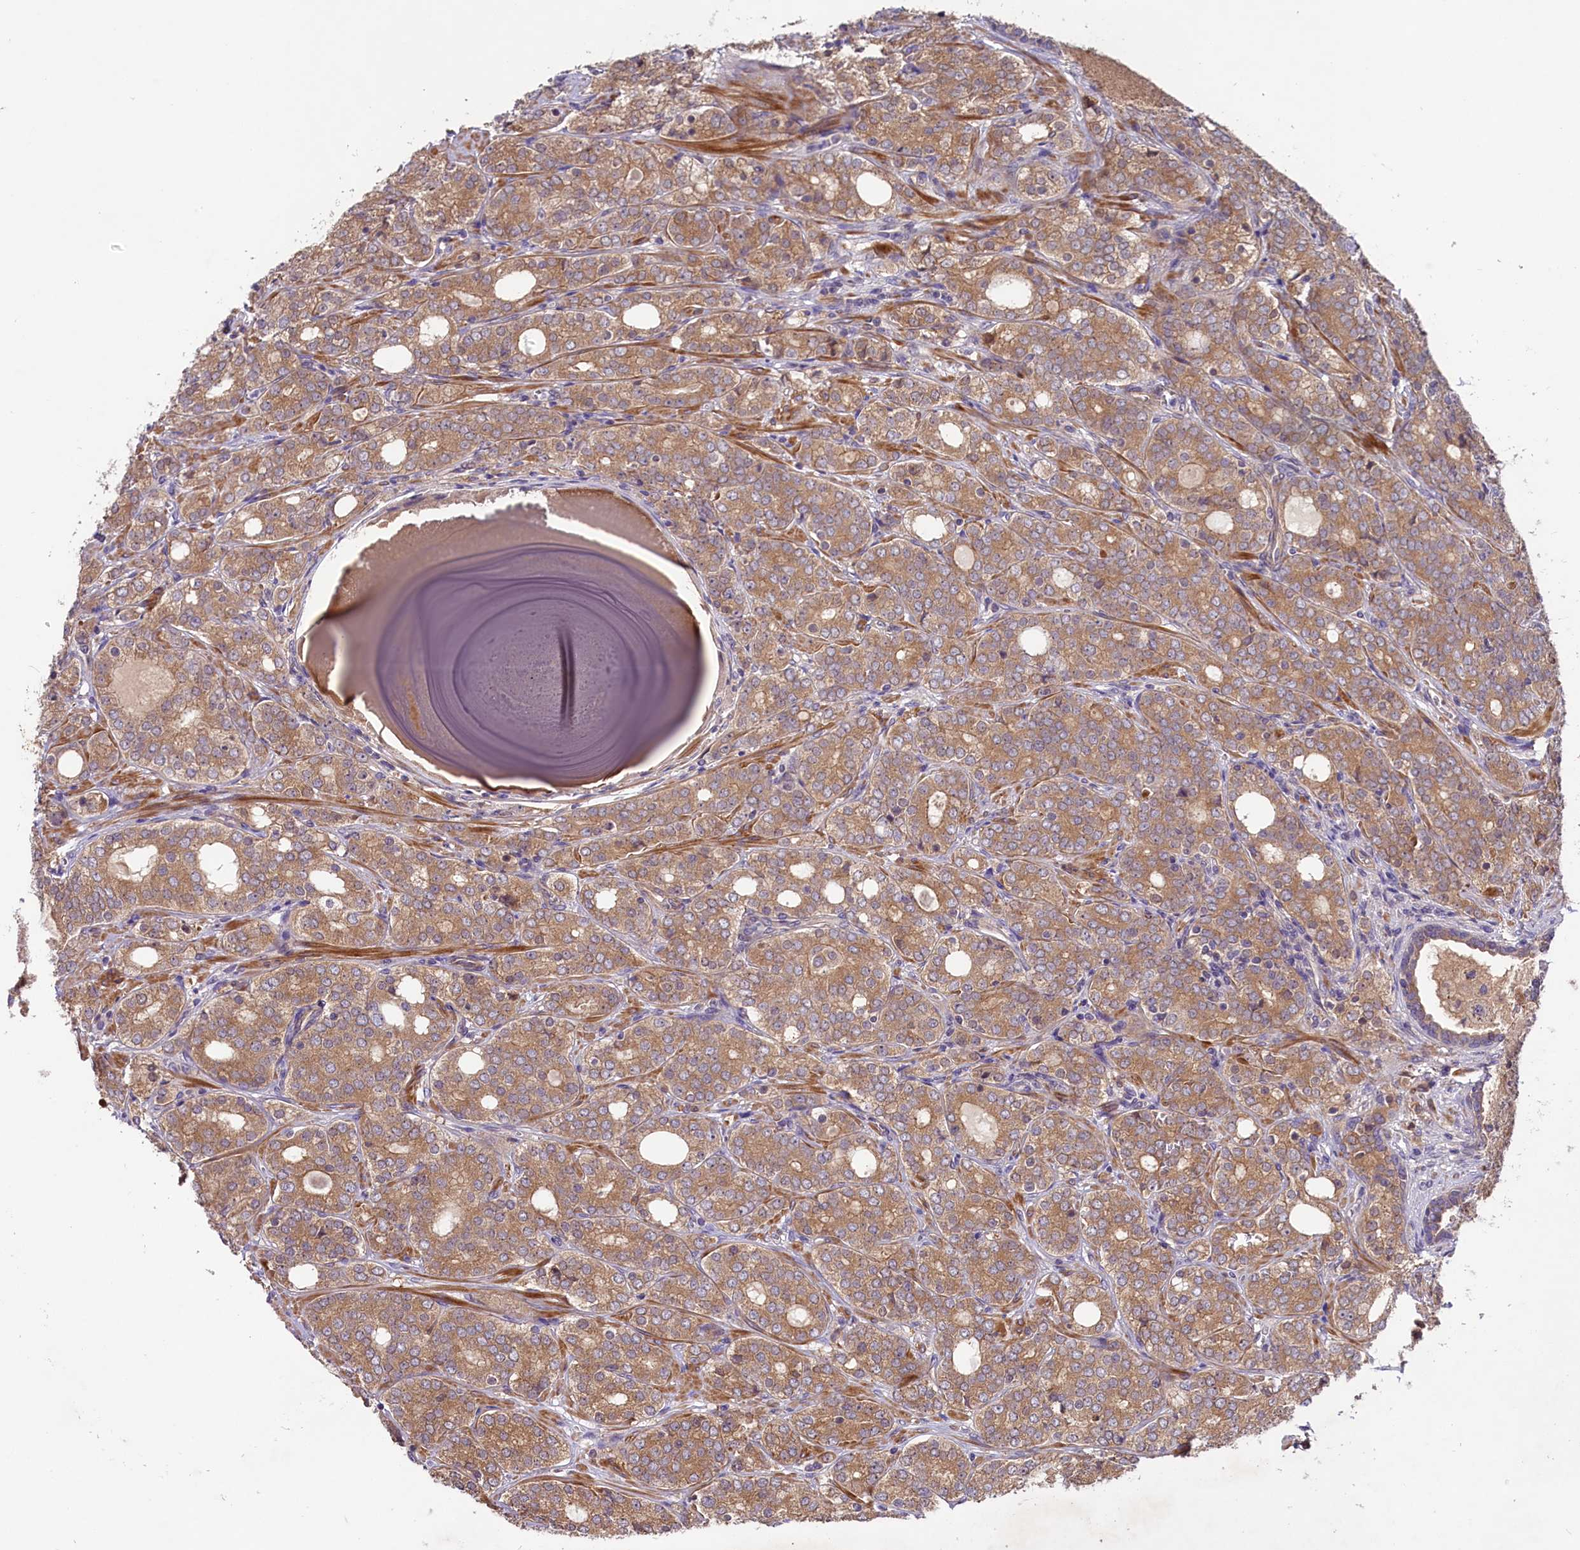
{"staining": {"intensity": "moderate", "quantity": ">75%", "location": "cytoplasmic/membranous"}, "tissue": "prostate cancer", "cell_type": "Tumor cells", "image_type": "cancer", "snomed": [{"axis": "morphology", "description": "Adenocarcinoma, High grade"}, {"axis": "topography", "description": "Prostate"}], "caption": "A brown stain highlights moderate cytoplasmic/membranous staining of a protein in prostate cancer (adenocarcinoma (high-grade)) tumor cells.", "gene": "COG8", "patient": {"sex": "male", "age": 64}}